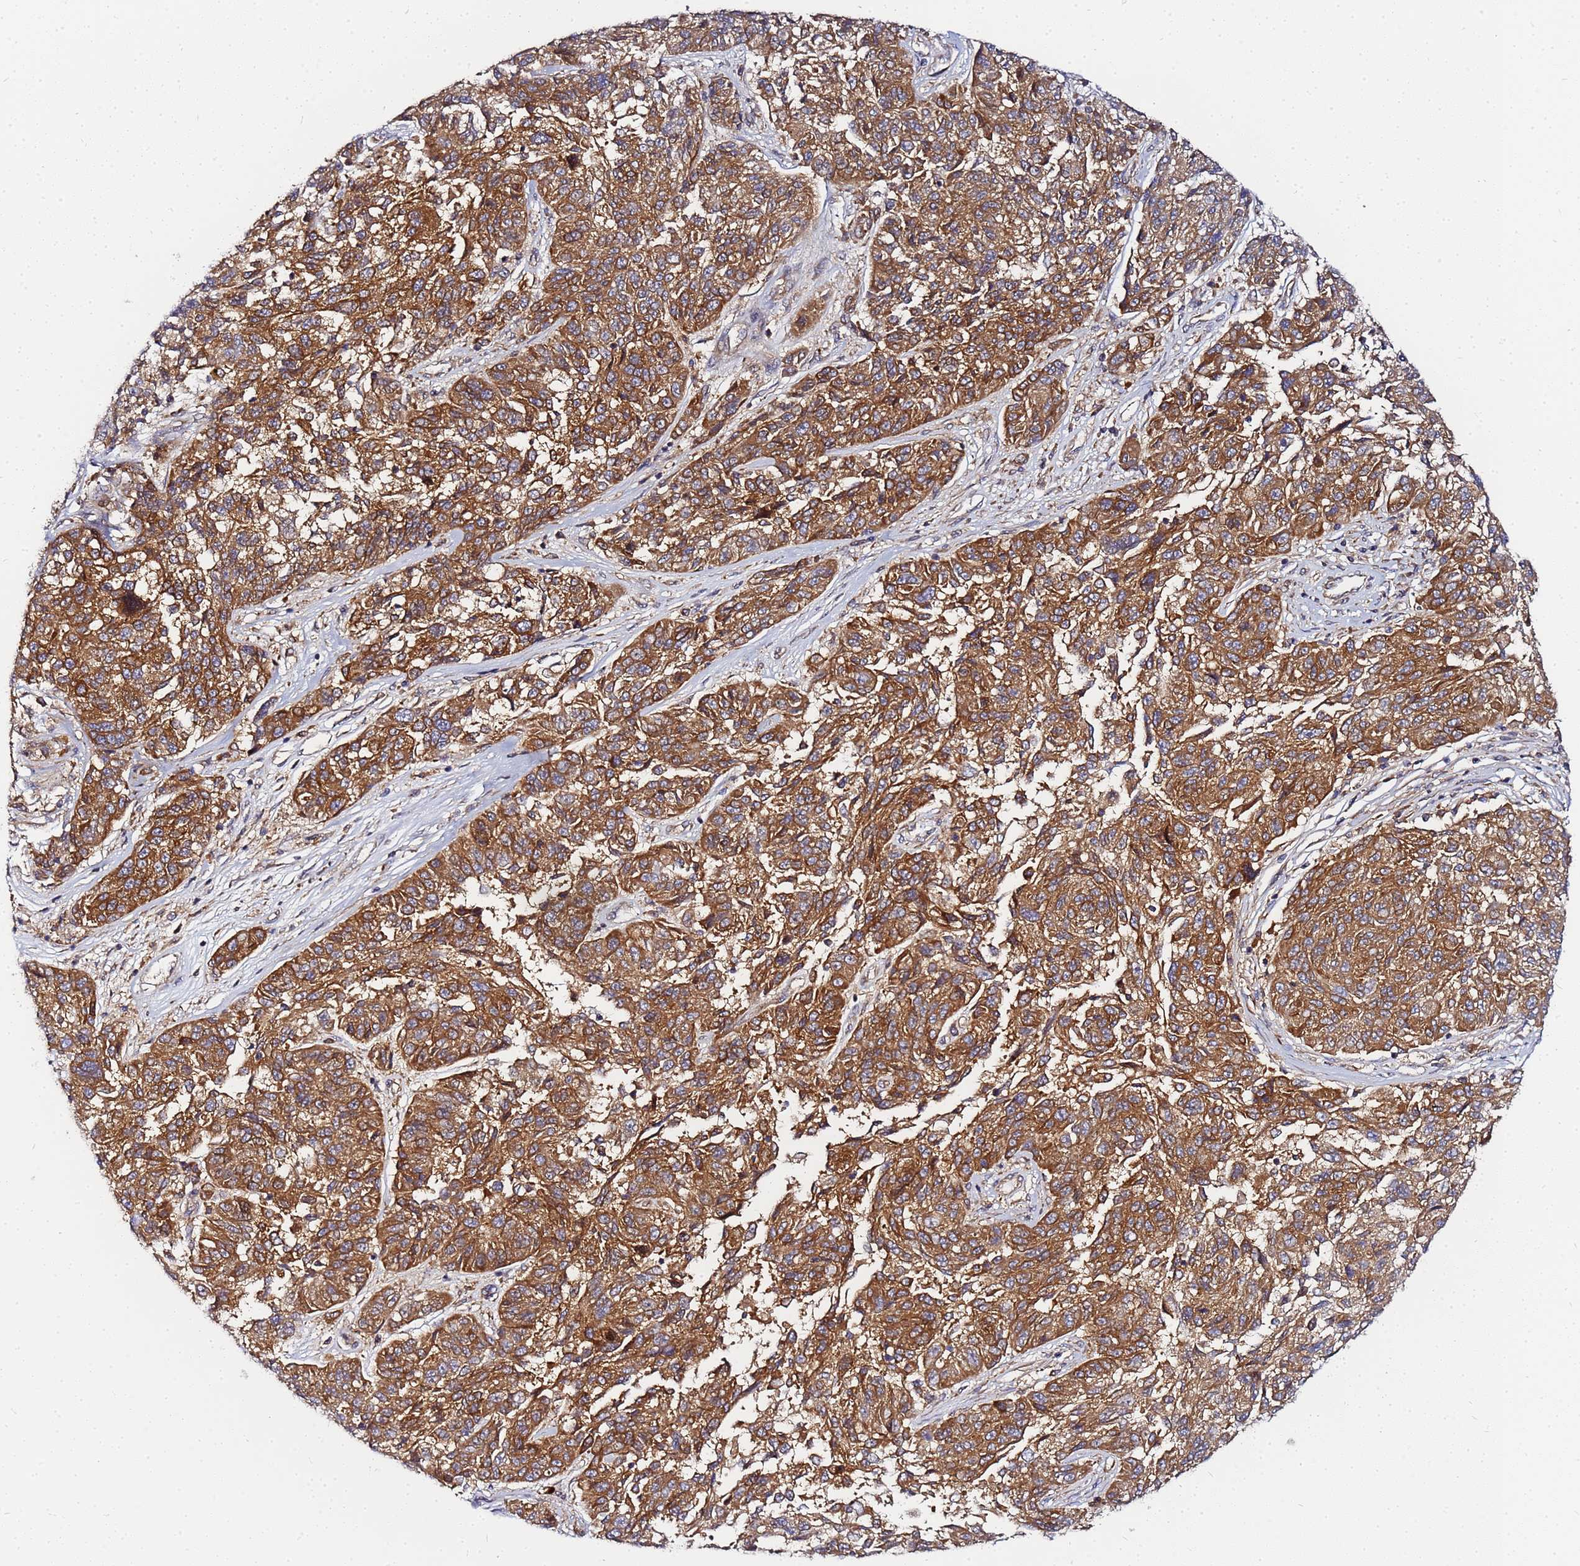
{"staining": {"intensity": "moderate", "quantity": ">75%", "location": "cytoplasmic/membranous"}, "tissue": "melanoma", "cell_type": "Tumor cells", "image_type": "cancer", "snomed": [{"axis": "morphology", "description": "Malignant melanoma, NOS"}, {"axis": "topography", "description": "Skin"}], "caption": "Immunohistochemical staining of malignant melanoma reveals moderate cytoplasmic/membranous protein expression in about >75% of tumor cells.", "gene": "CHM", "patient": {"sex": "male", "age": 53}}